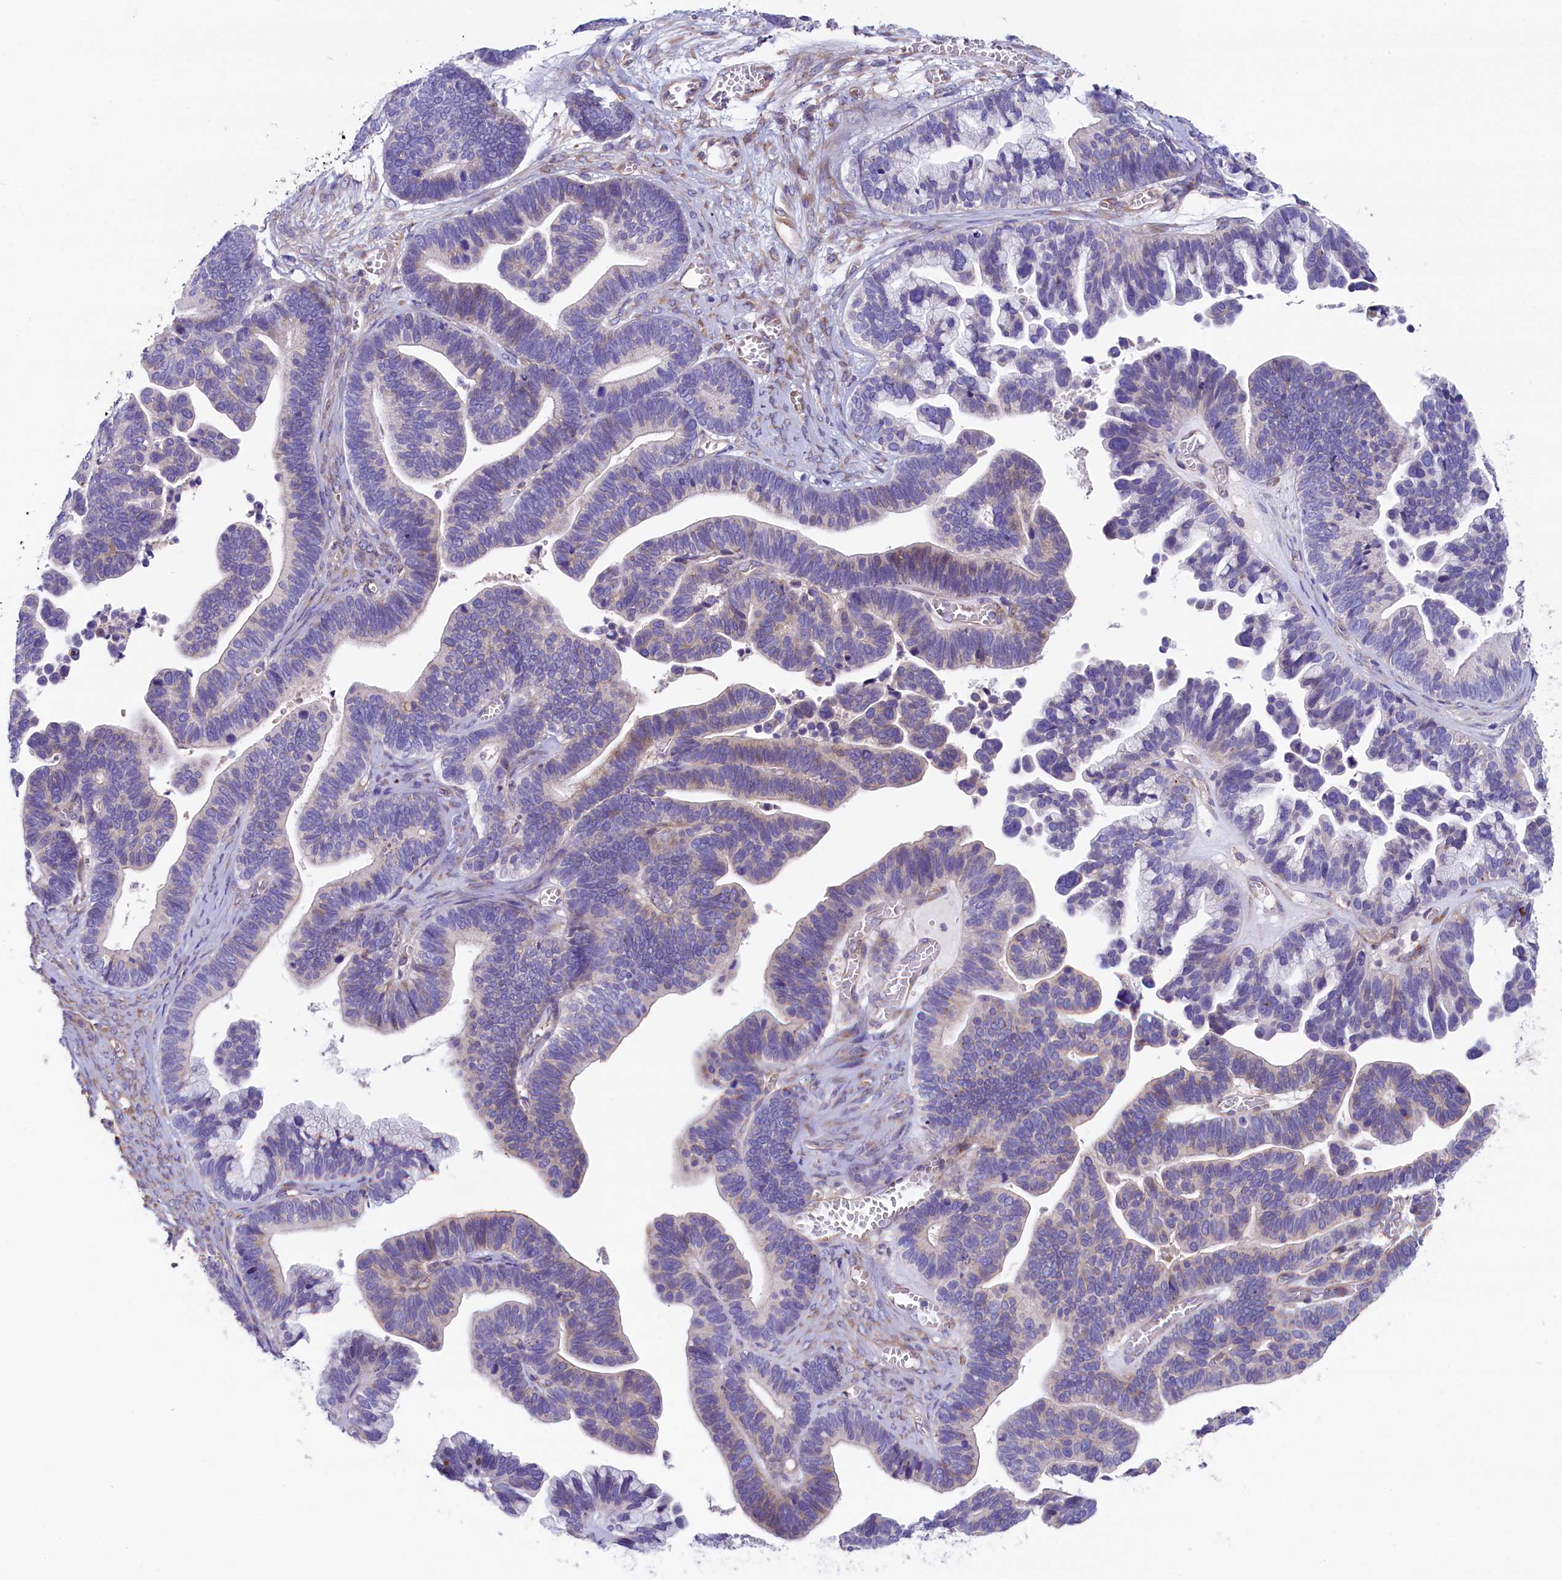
{"staining": {"intensity": "negative", "quantity": "none", "location": "none"}, "tissue": "ovarian cancer", "cell_type": "Tumor cells", "image_type": "cancer", "snomed": [{"axis": "morphology", "description": "Cystadenocarcinoma, serous, NOS"}, {"axis": "topography", "description": "Ovary"}], "caption": "DAB (3,3'-diaminobenzidine) immunohistochemical staining of human serous cystadenocarcinoma (ovarian) reveals no significant expression in tumor cells.", "gene": "GPR108", "patient": {"sex": "female", "age": 56}}